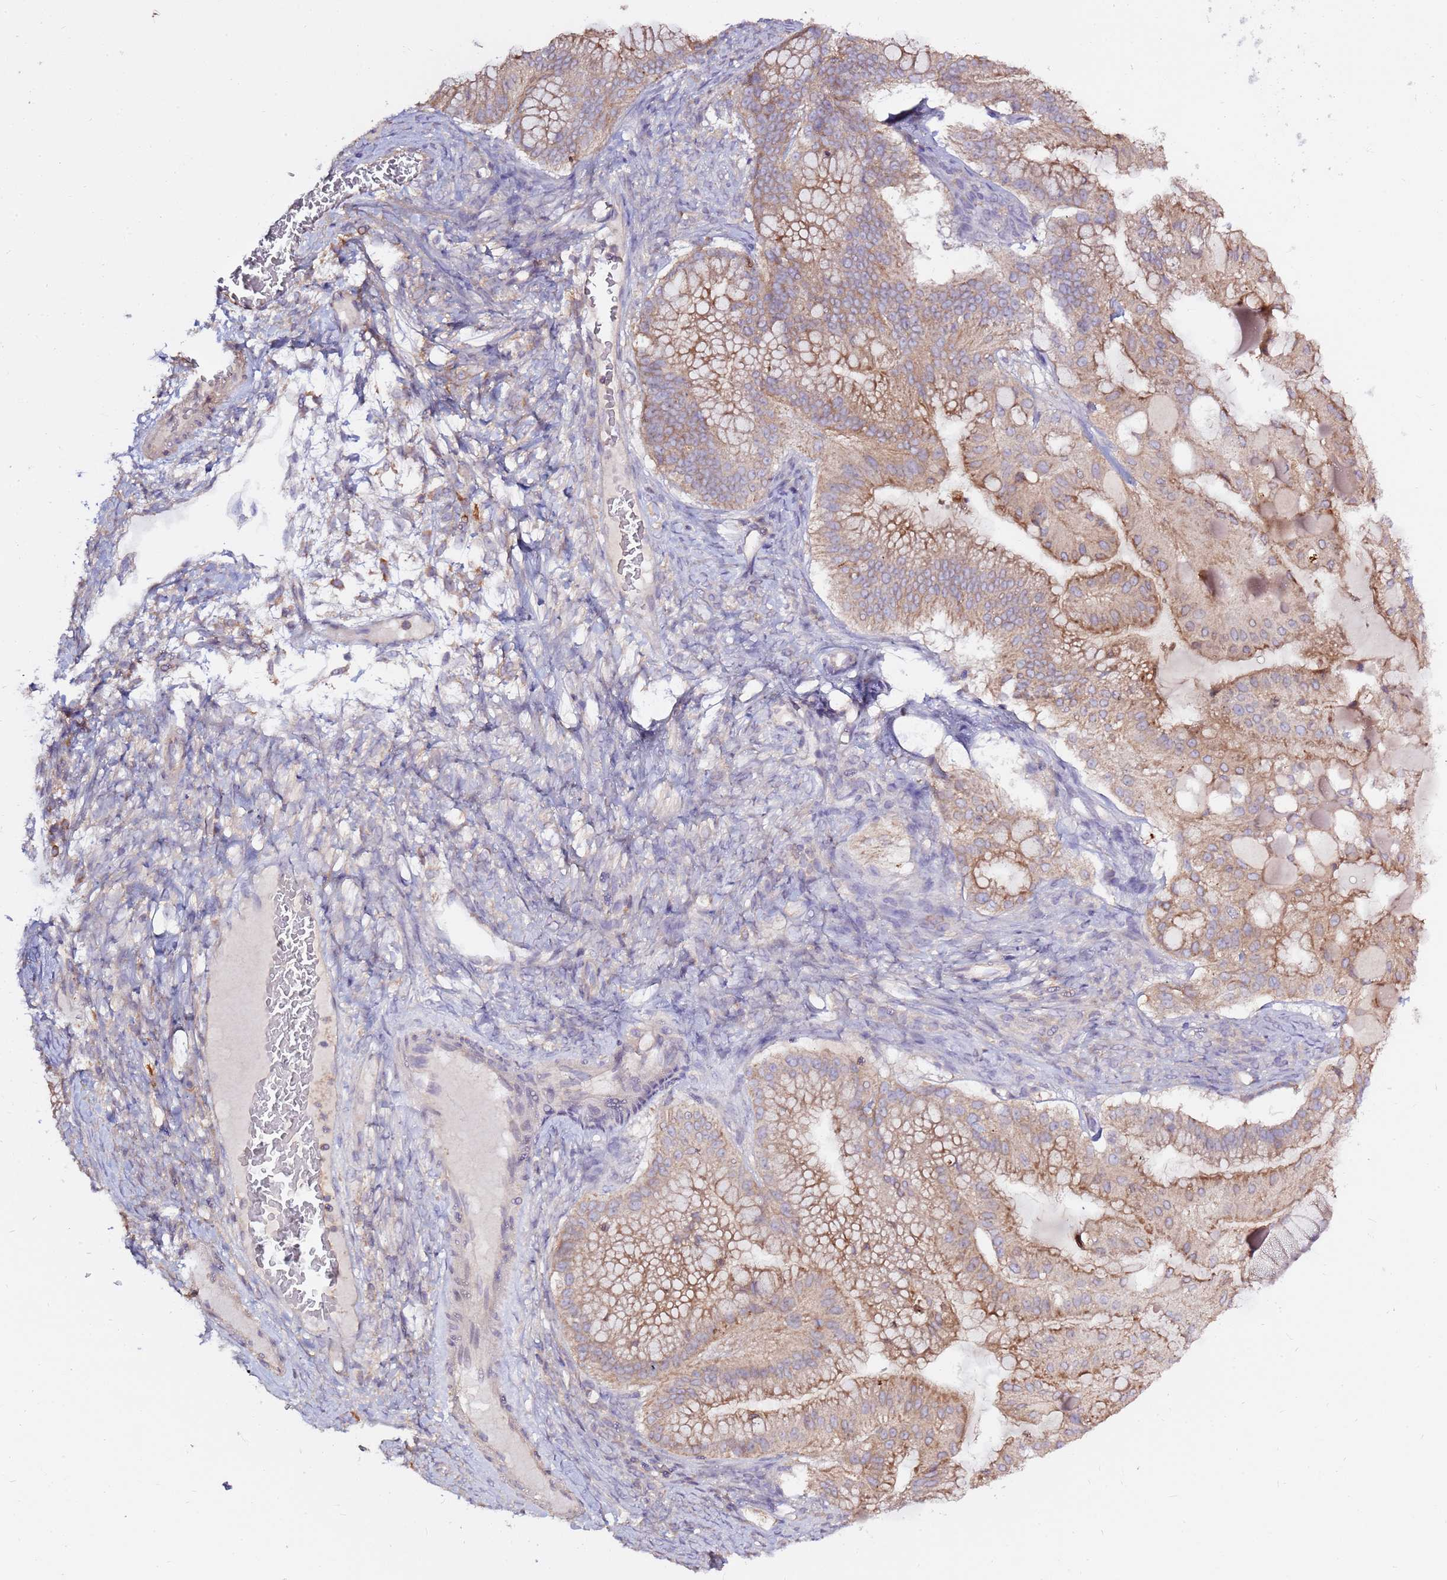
{"staining": {"intensity": "moderate", "quantity": ">75%", "location": "cytoplasmic/membranous"}, "tissue": "ovarian cancer", "cell_type": "Tumor cells", "image_type": "cancer", "snomed": [{"axis": "morphology", "description": "Cystadenocarcinoma, mucinous, NOS"}, {"axis": "topography", "description": "Ovary"}], "caption": "IHC (DAB) staining of human ovarian cancer reveals moderate cytoplasmic/membranous protein expression in about >75% of tumor cells. (DAB (3,3'-diaminobenzidine) IHC with brightfield microscopy, high magnification).", "gene": "EVA1B", "patient": {"sex": "female", "age": 61}}